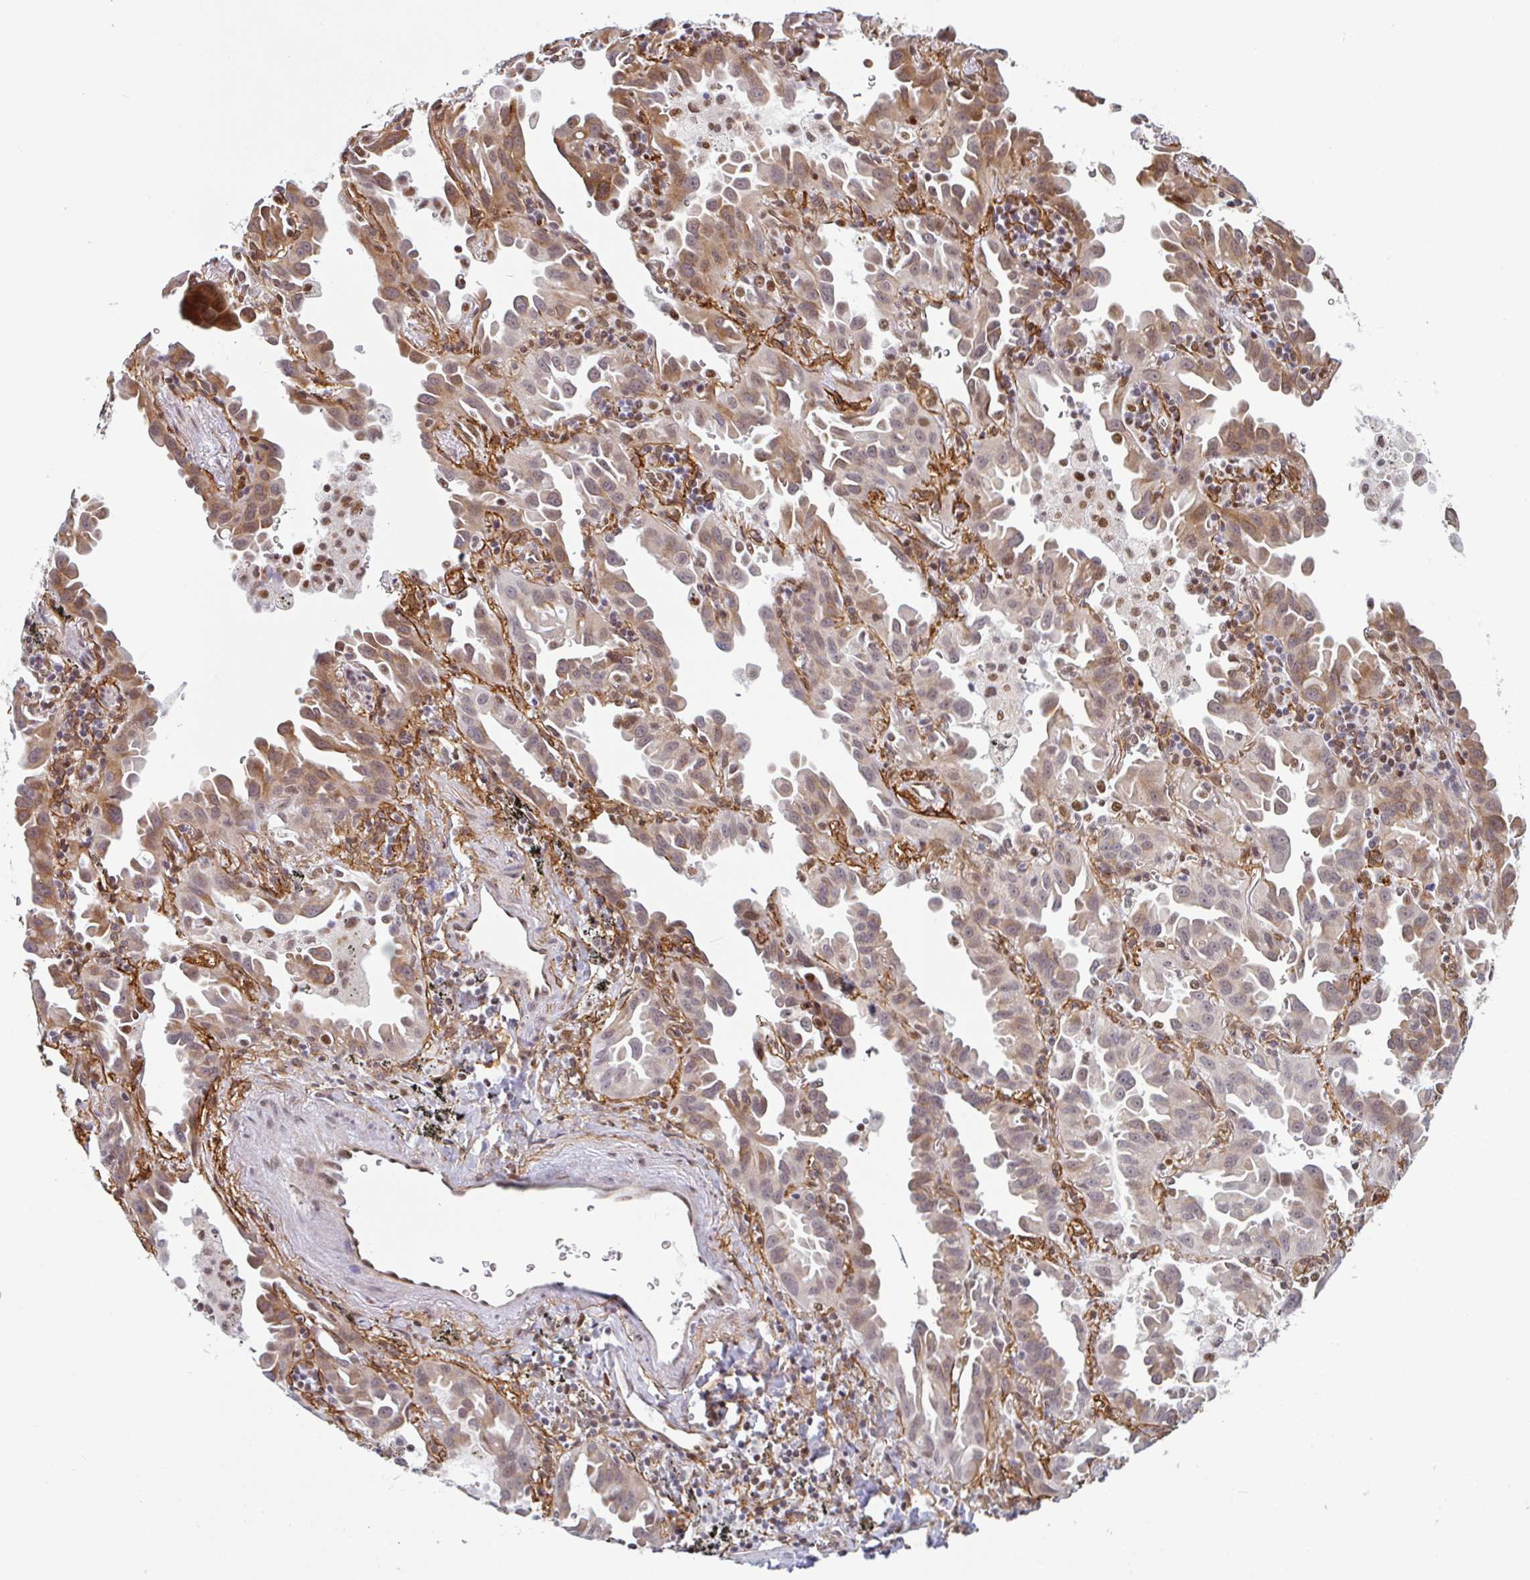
{"staining": {"intensity": "moderate", "quantity": "25%-75%", "location": "cytoplasmic/membranous,nuclear"}, "tissue": "lung cancer", "cell_type": "Tumor cells", "image_type": "cancer", "snomed": [{"axis": "morphology", "description": "Adenocarcinoma, NOS"}, {"axis": "topography", "description": "Lung"}], "caption": "The histopathology image exhibits a brown stain indicating the presence of a protein in the cytoplasmic/membranous and nuclear of tumor cells in lung adenocarcinoma. The staining was performed using DAB, with brown indicating positive protein expression. Nuclei are stained blue with hematoxylin.", "gene": "TMEM119", "patient": {"sex": "male", "age": 68}}